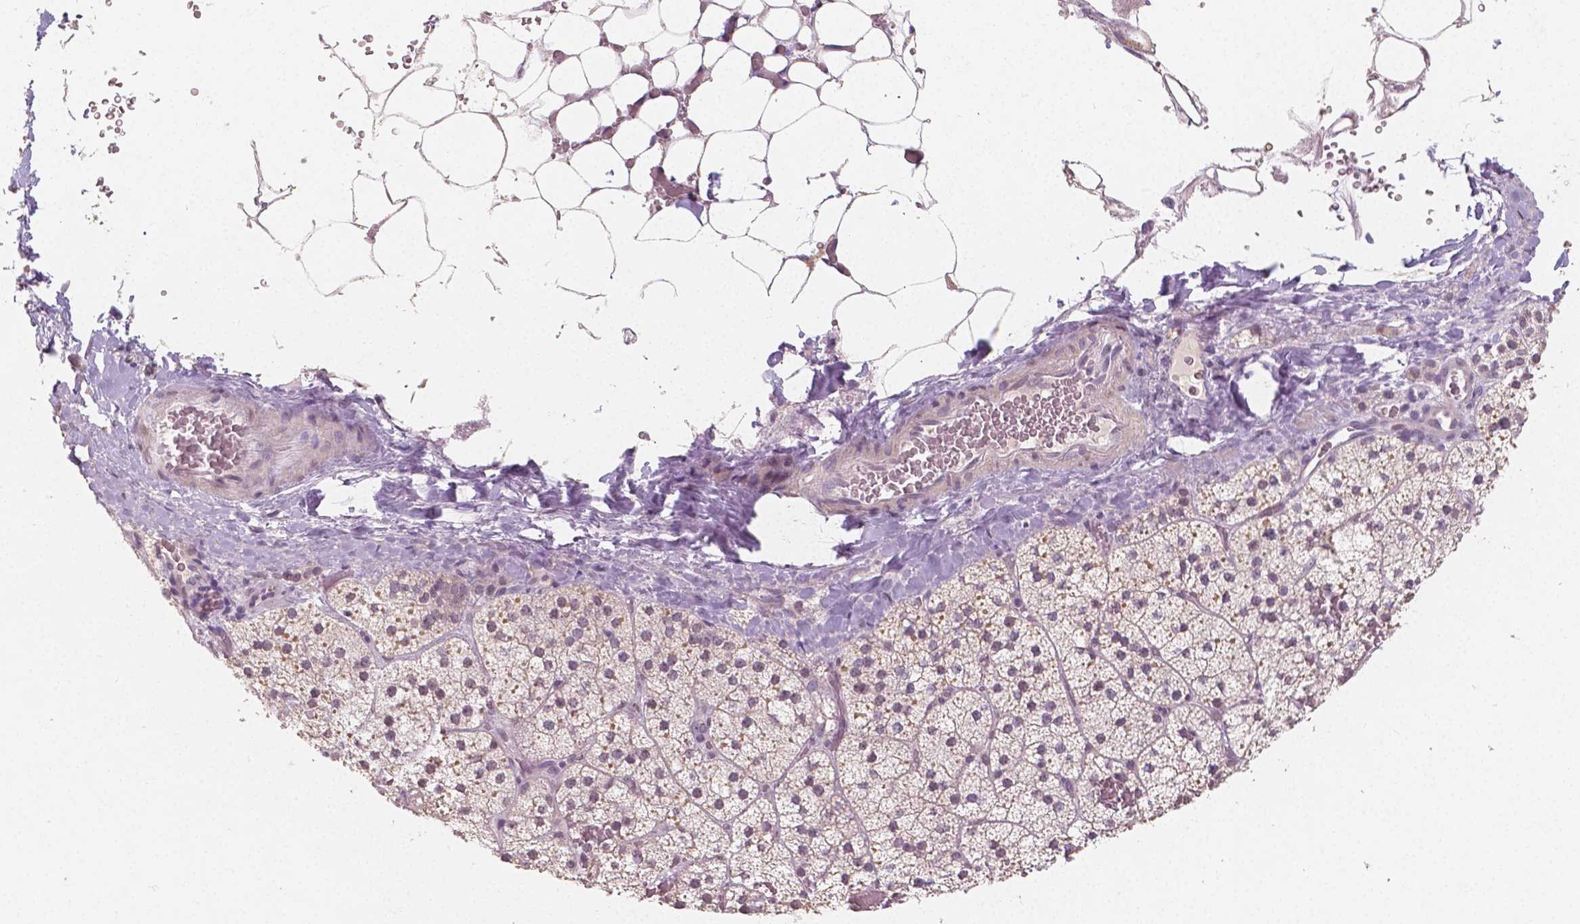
{"staining": {"intensity": "weak", "quantity": "25%-75%", "location": "nuclear"}, "tissue": "adrenal gland", "cell_type": "Glandular cells", "image_type": "normal", "snomed": [{"axis": "morphology", "description": "Normal tissue, NOS"}, {"axis": "topography", "description": "Adrenal gland"}], "caption": "Normal adrenal gland was stained to show a protein in brown. There is low levels of weak nuclear positivity in approximately 25%-75% of glandular cells. The staining is performed using DAB brown chromogen to label protein expression. The nuclei are counter-stained blue using hematoxylin.", "gene": "NOLC1", "patient": {"sex": "male", "age": 53}}